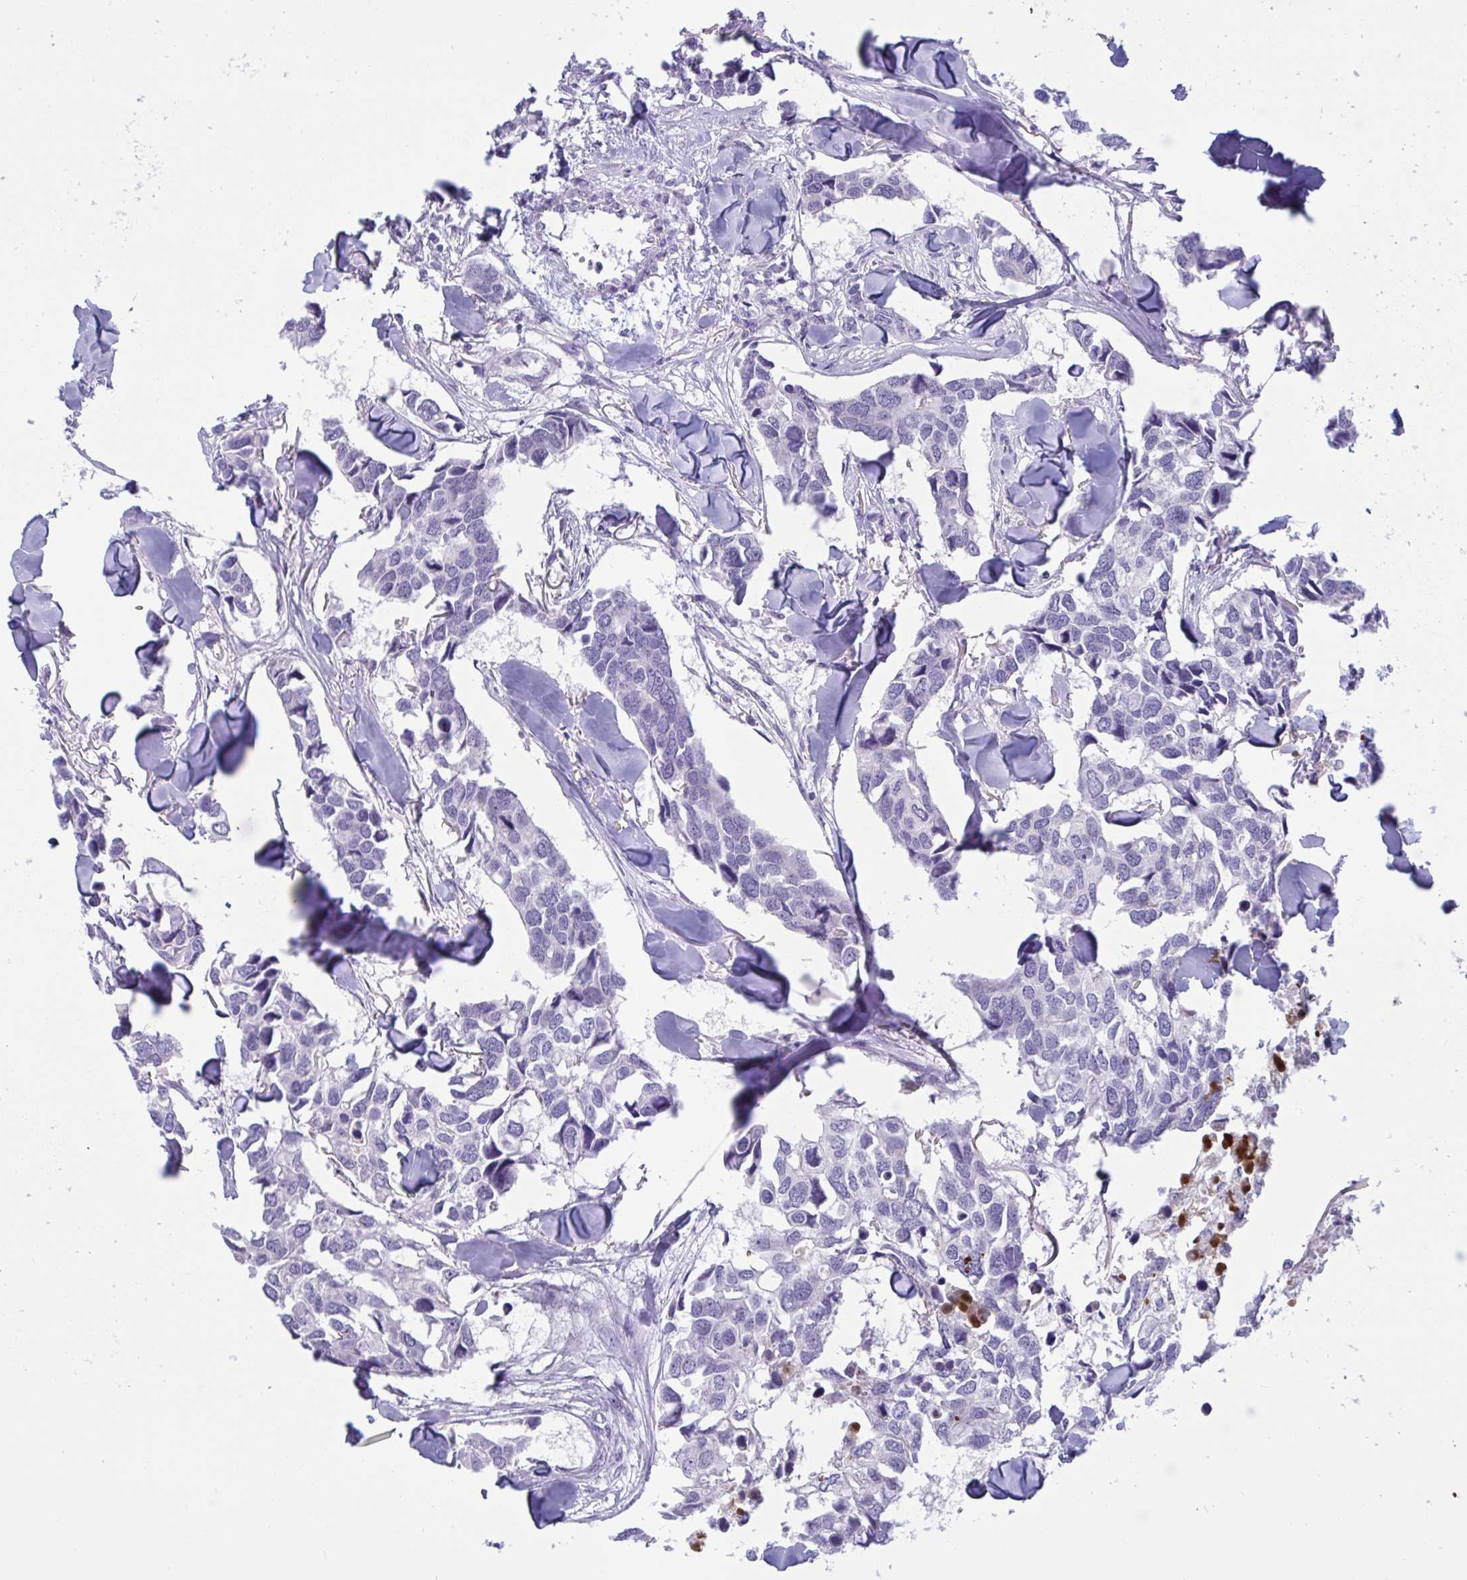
{"staining": {"intensity": "negative", "quantity": "none", "location": "none"}, "tissue": "breast cancer", "cell_type": "Tumor cells", "image_type": "cancer", "snomed": [{"axis": "morphology", "description": "Duct carcinoma"}, {"axis": "topography", "description": "Breast"}], "caption": "High power microscopy micrograph of an immunohistochemistry (IHC) micrograph of breast intraductal carcinoma, revealing no significant positivity in tumor cells.", "gene": "DOCK11", "patient": {"sex": "female", "age": 83}}